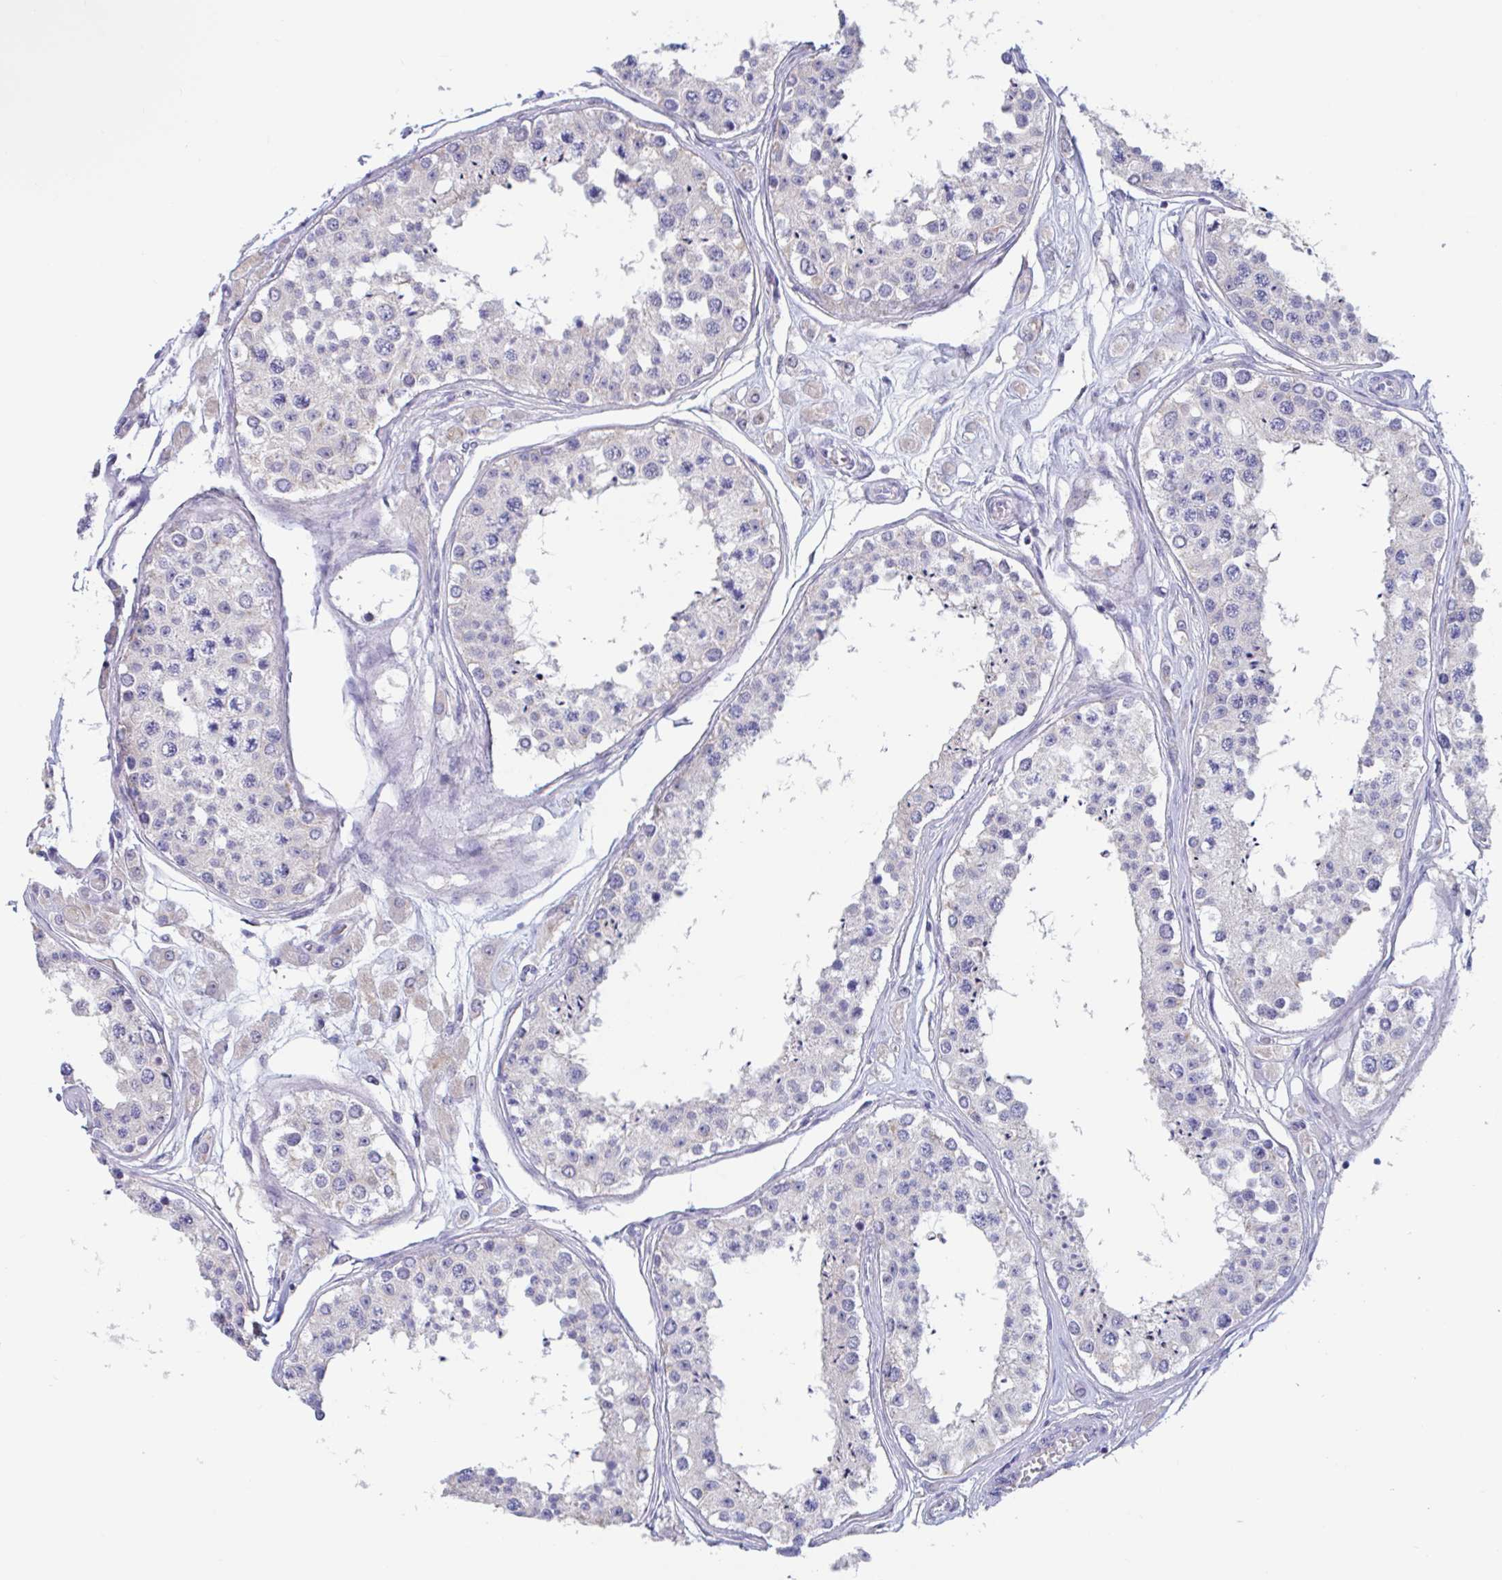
{"staining": {"intensity": "negative", "quantity": "none", "location": "none"}, "tissue": "testis", "cell_type": "Cells in seminiferous ducts", "image_type": "normal", "snomed": [{"axis": "morphology", "description": "Normal tissue, NOS"}, {"axis": "topography", "description": "Testis"}], "caption": "DAB immunohistochemical staining of benign testis exhibits no significant expression in cells in seminiferous ducts. (DAB (3,3'-diaminobenzidine) IHC visualized using brightfield microscopy, high magnification).", "gene": "UNKL", "patient": {"sex": "male", "age": 25}}